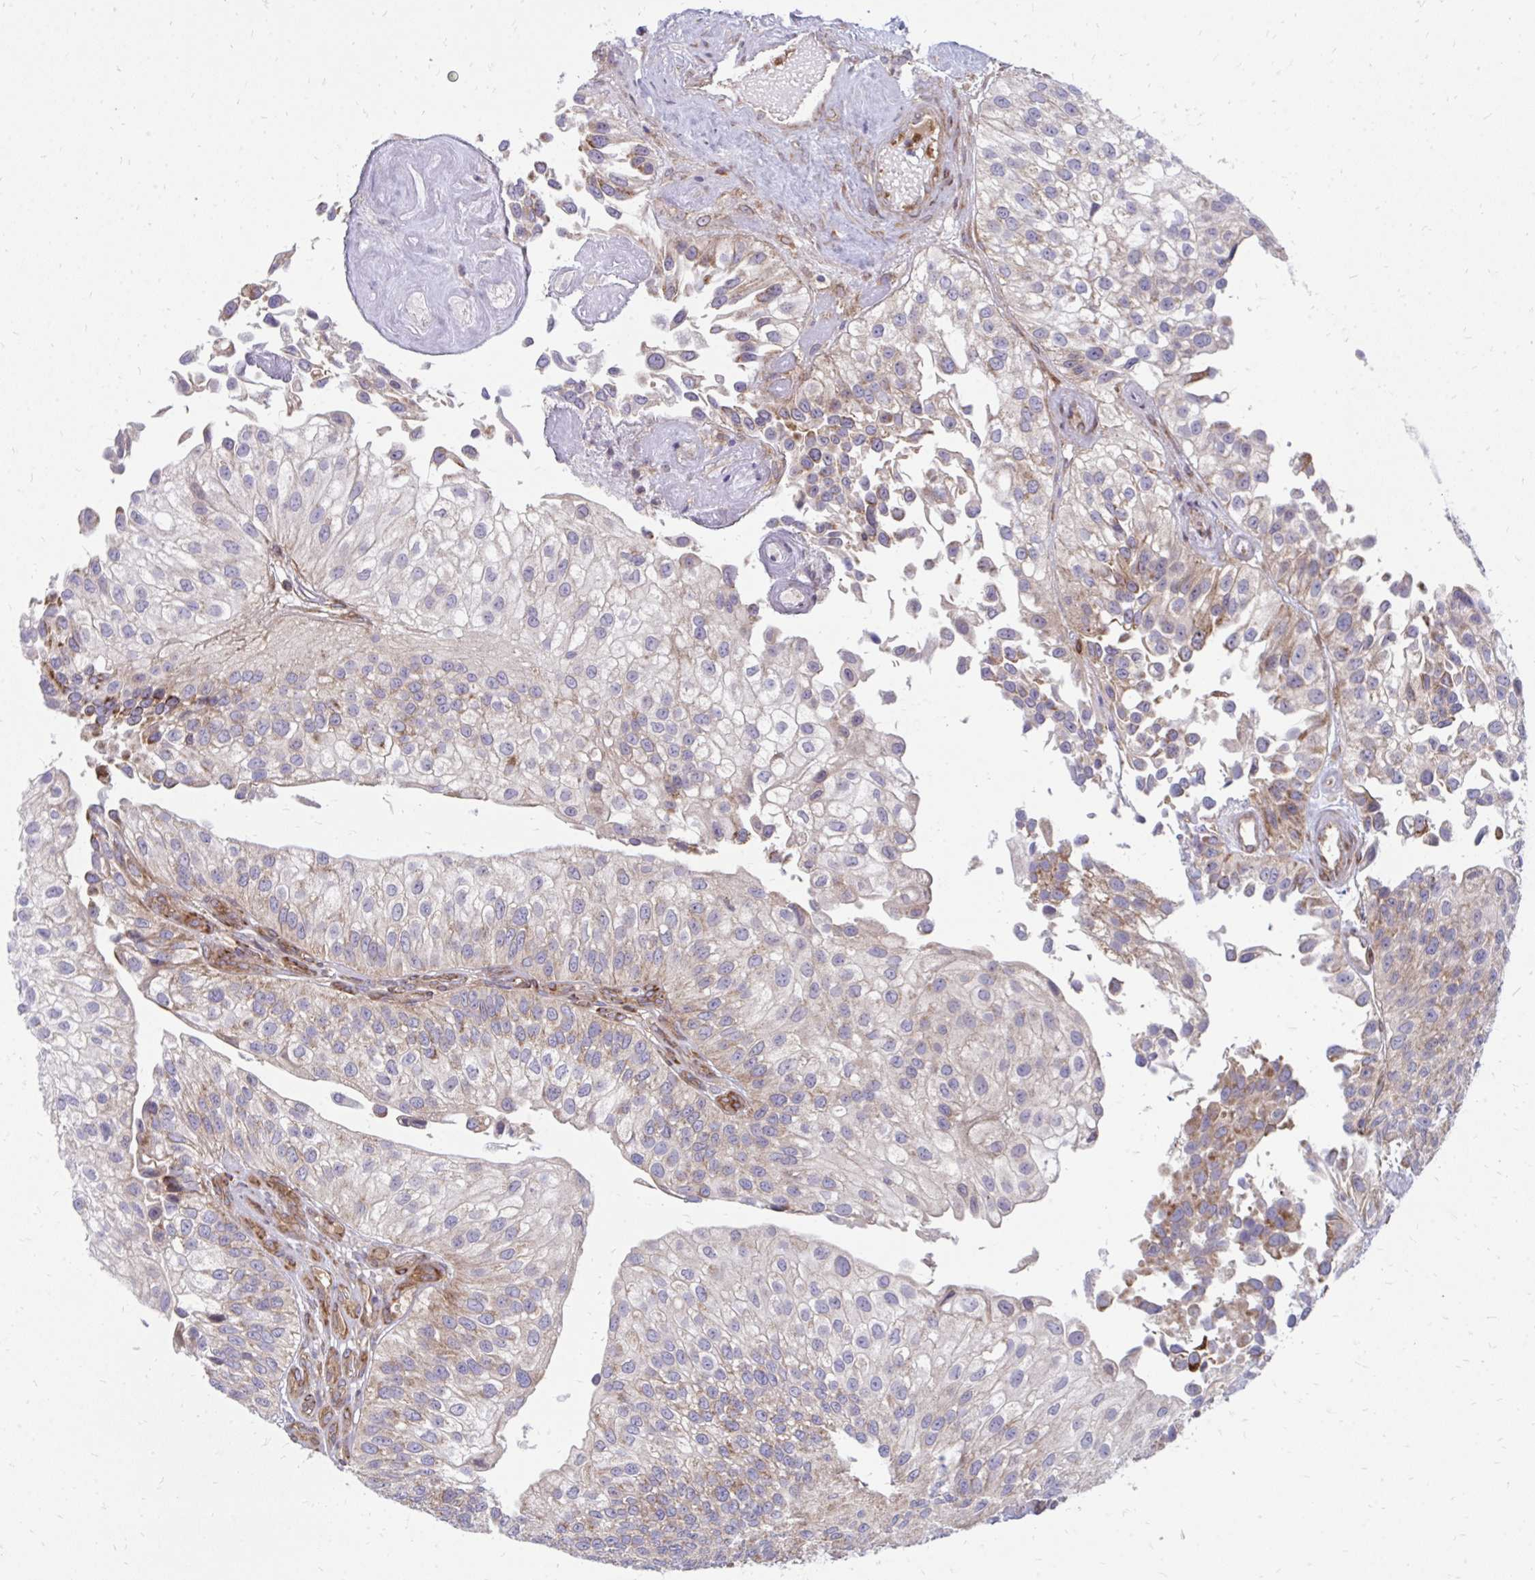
{"staining": {"intensity": "weak", "quantity": "25%-75%", "location": "cytoplasmic/membranous"}, "tissue": "urothelial cancer", "cell_type": "Tumor cells", "image_type": "cancer", "snomed": [{"axis": "morphology", "description": "Urothelial carcinoma, NOS"}, {"axis": "topography", "description": "Urinary bladder"}], "caption": "Immunohistochemical staining of urothelial cancer reveals weak cytoplasmic/membranous protein expression in approximately 25%-75% of tumor cells. (DAB = brown stain, brightfield microscopy at high magnification).", "gene": "ASAP1", "patient": {"sex": "male", "age": 87}}